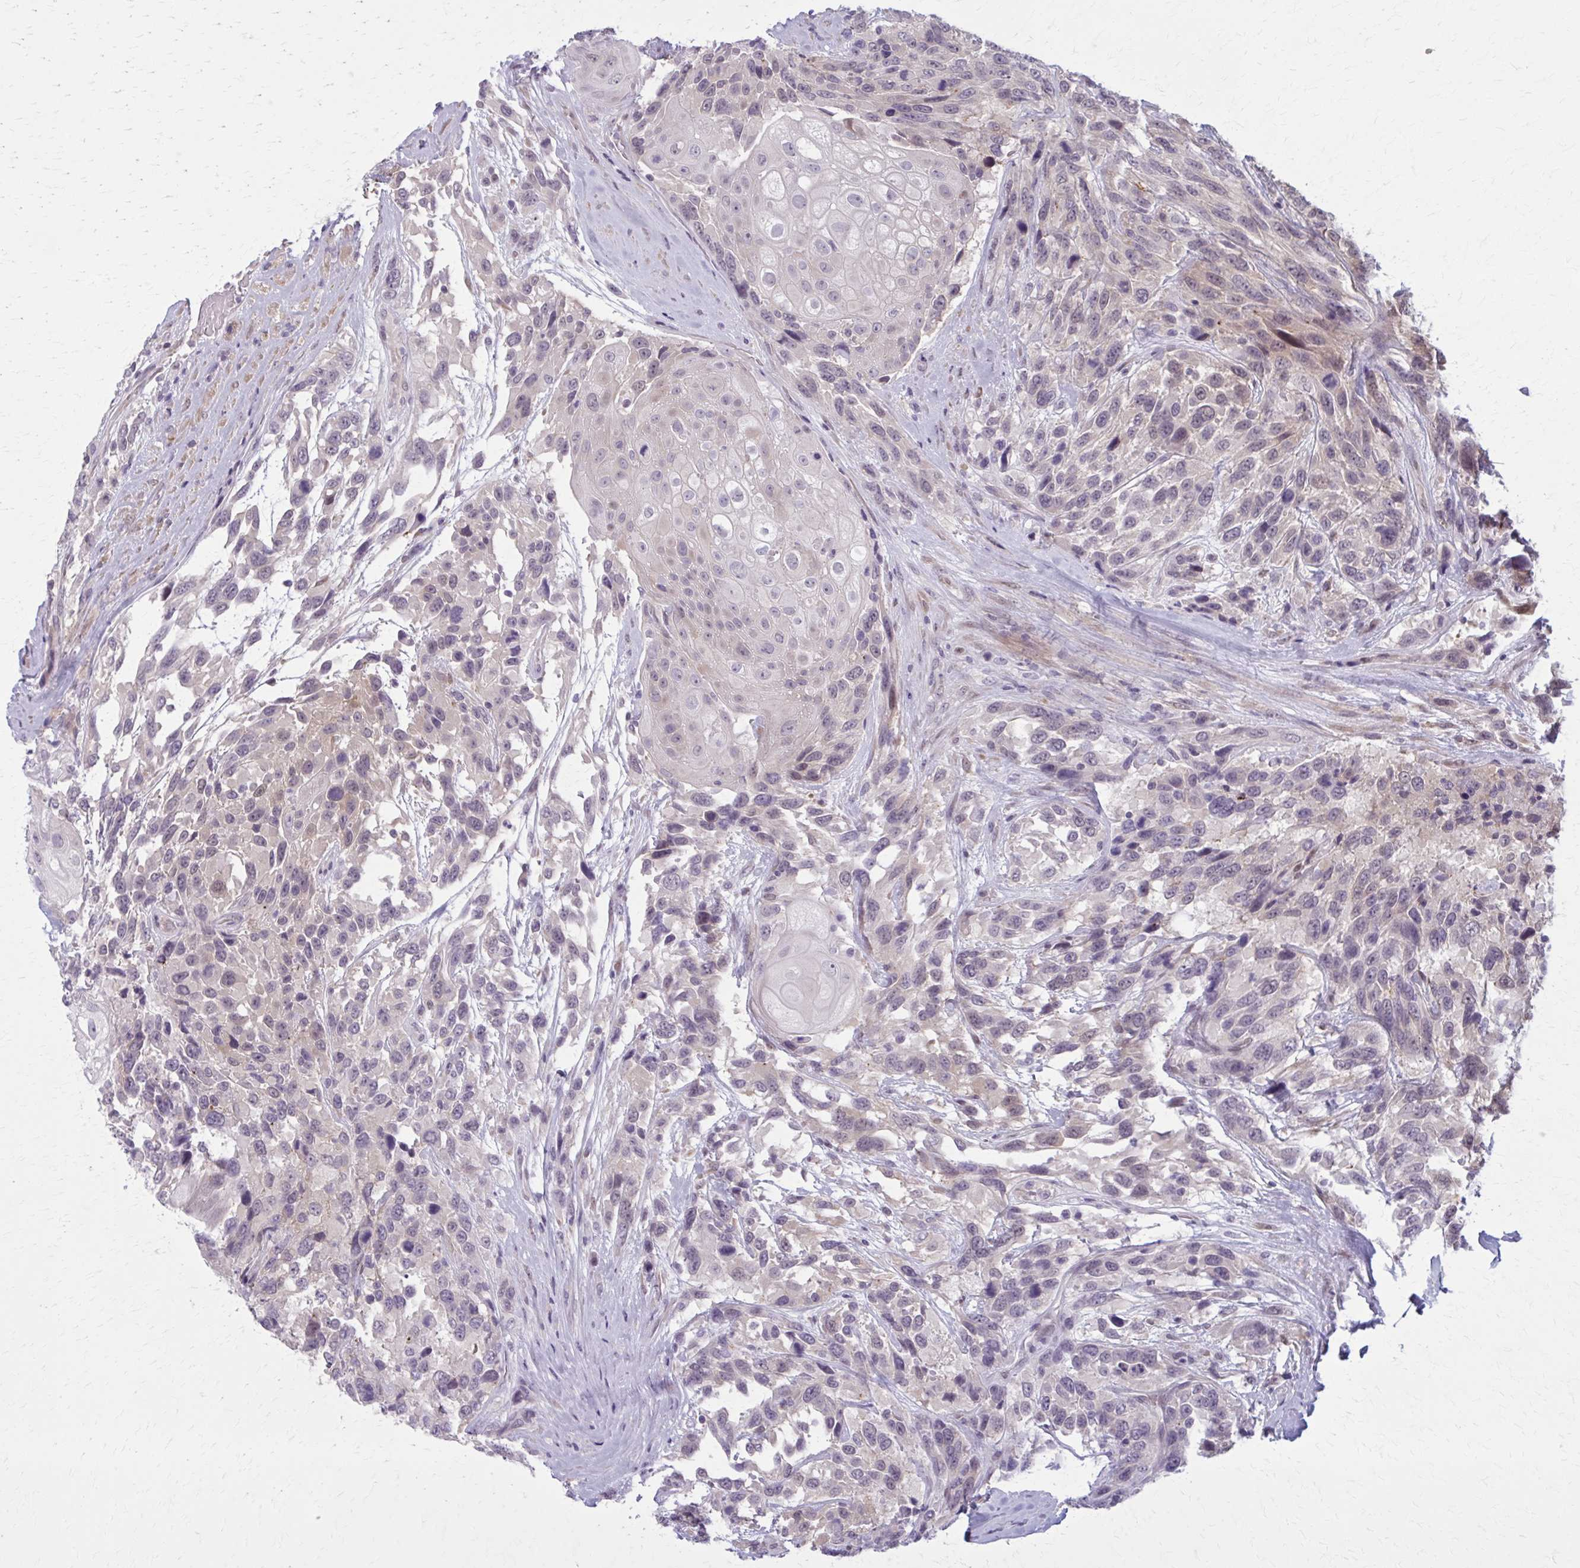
{"staining": {"intensity": "weak", "quantity": "<25%", "location": "cytoplasmic/membranous"}, "tissue": "urothelial cancer", "cell_type": "Tumor cells", "image_type": "cancer", "snomed": [{"axis": "morphology", "description": "Urothelial carcinoma, High grade"}, {"axis": "topography", "description": "Urinary bladder"}], "caption": "Tumor cells show no significant expression in urothelial carcinoma (high-grade).", "gene": "NUMBL", "patient": {"sex": "female", "age": 70}}